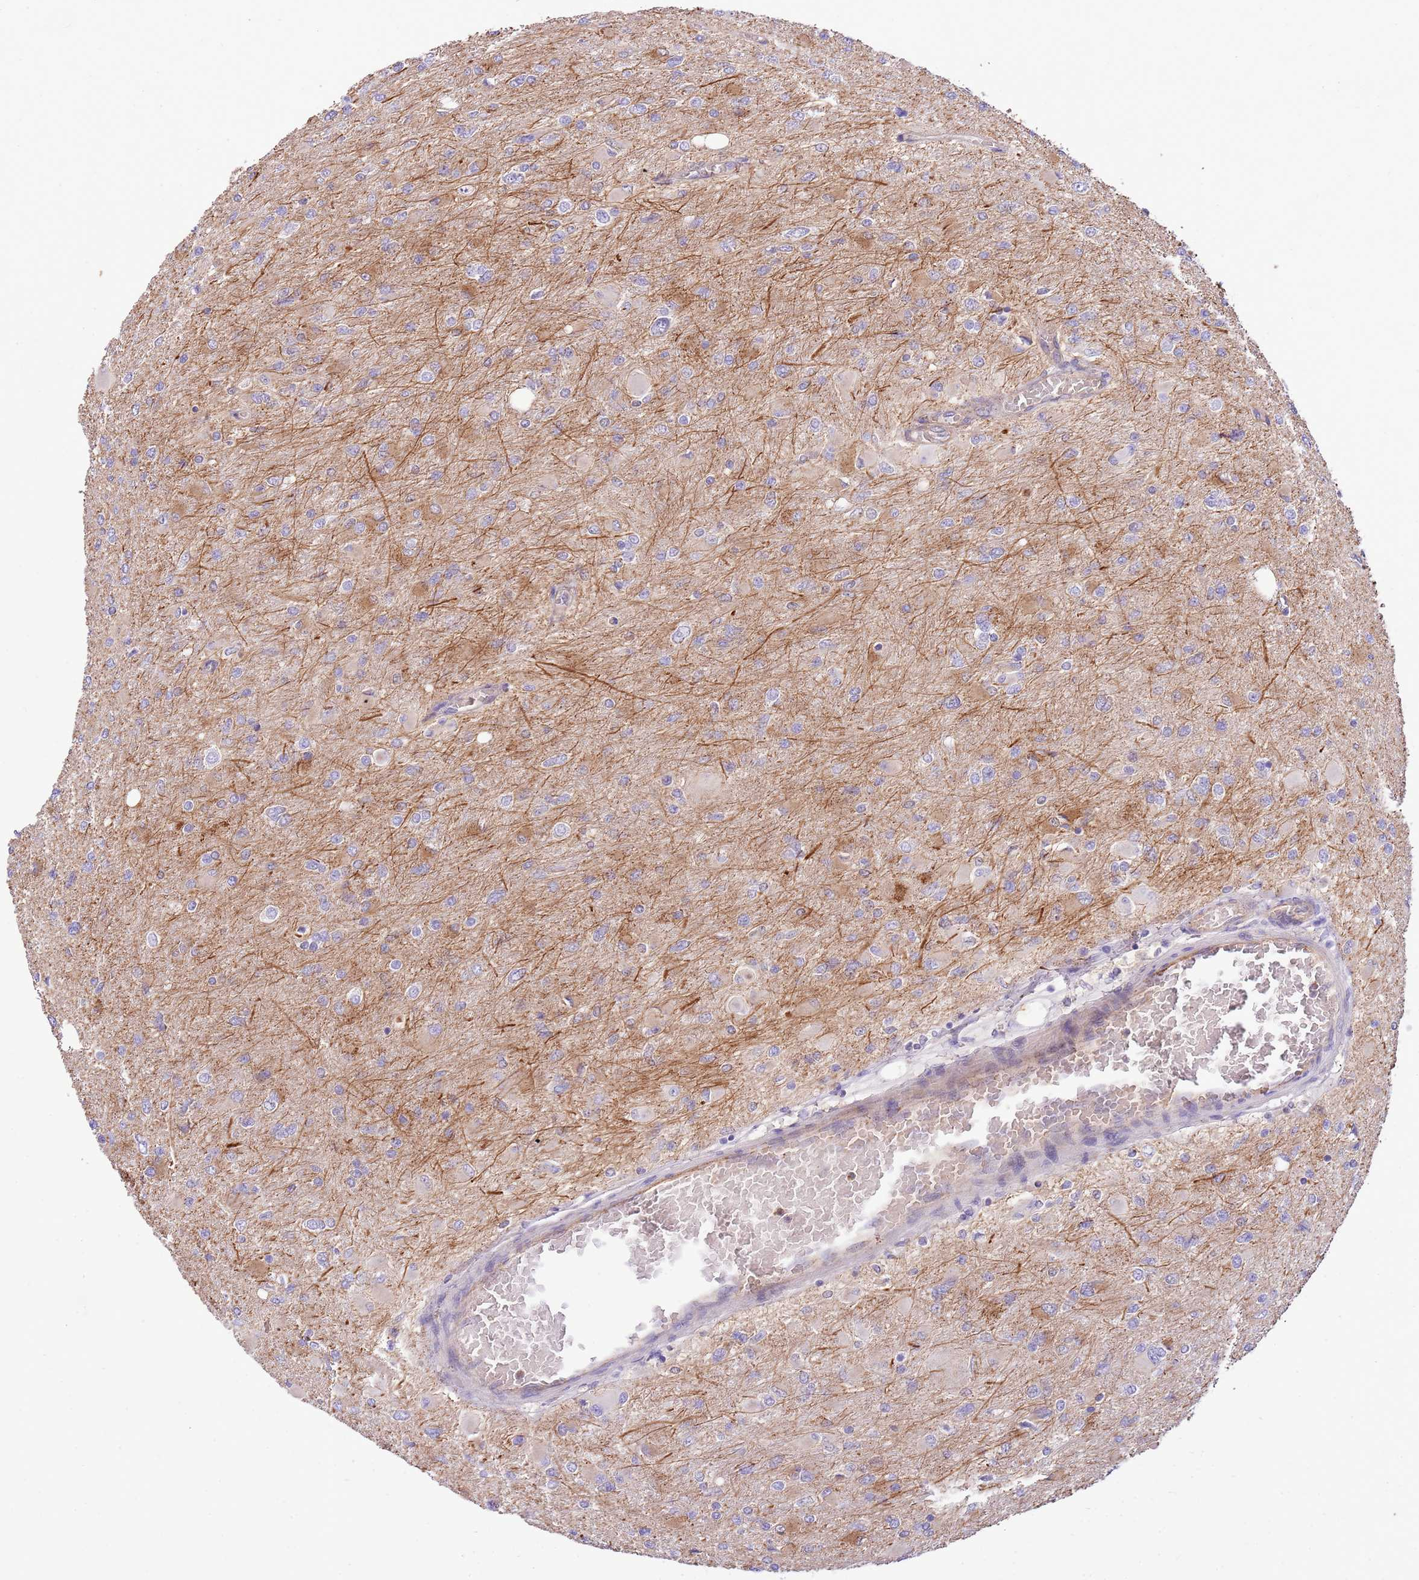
{"staining": {"intensity": "negative", "quantity": "none", "location": "none"}, "tissue": "glioma", "cell_type": "Tumor cells", "image_type": "cancer", "snomed": [{"axis": "morphology", "description": "Glioma, malignant, High grade"}, {"axis": "topography", "description": "Cerebral cortex"}], "caption": "Immunohistochemistry (IHC) of human malignant high-grade glioma reveals no staining in tumor cells. (DAB IHC visualized using brightfield microscopy, high magnification).", "gene": "DOCK6", "patient": {"sex": "female", "age": 36}}